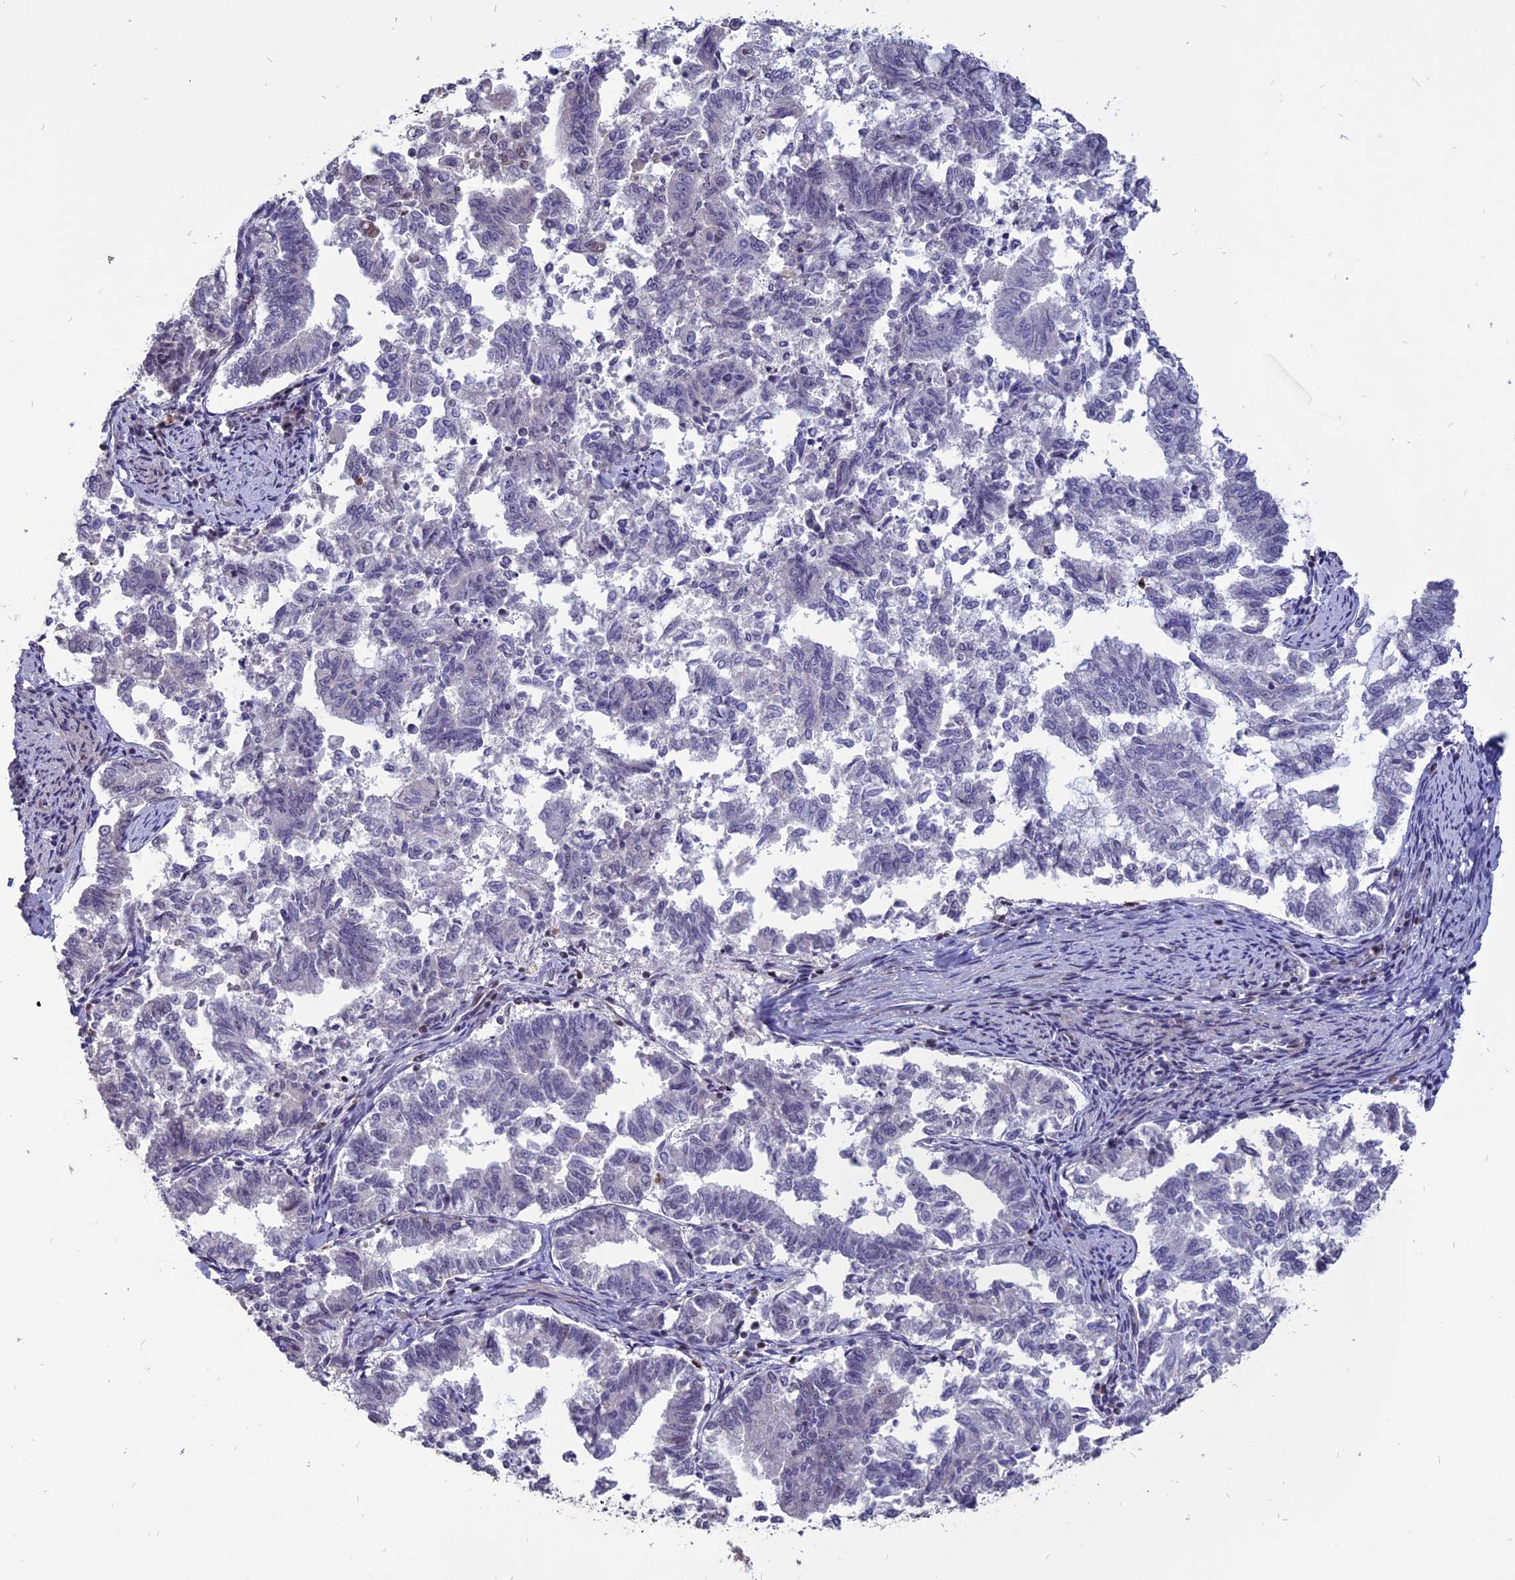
{"staining": {"intensity": "negative", "quantity": "none", "location": "none"}, "tissue": "endometrial cancer", "cell_type": "Tumor cells", "image_type": "cancer", "snomed": [{"axis": "morphology", "description": "Adenocarcinoma, NOS"}, {"axis": "topography", "description": "Endometrium"}], "caption": "Human endometrial cancer (adenocarcinoma) stained for a protein using immunohistochemistry displays no staining in tumor cells.", "gene": "TMEM263", "patient": {"sex": "female", "age": 79}}